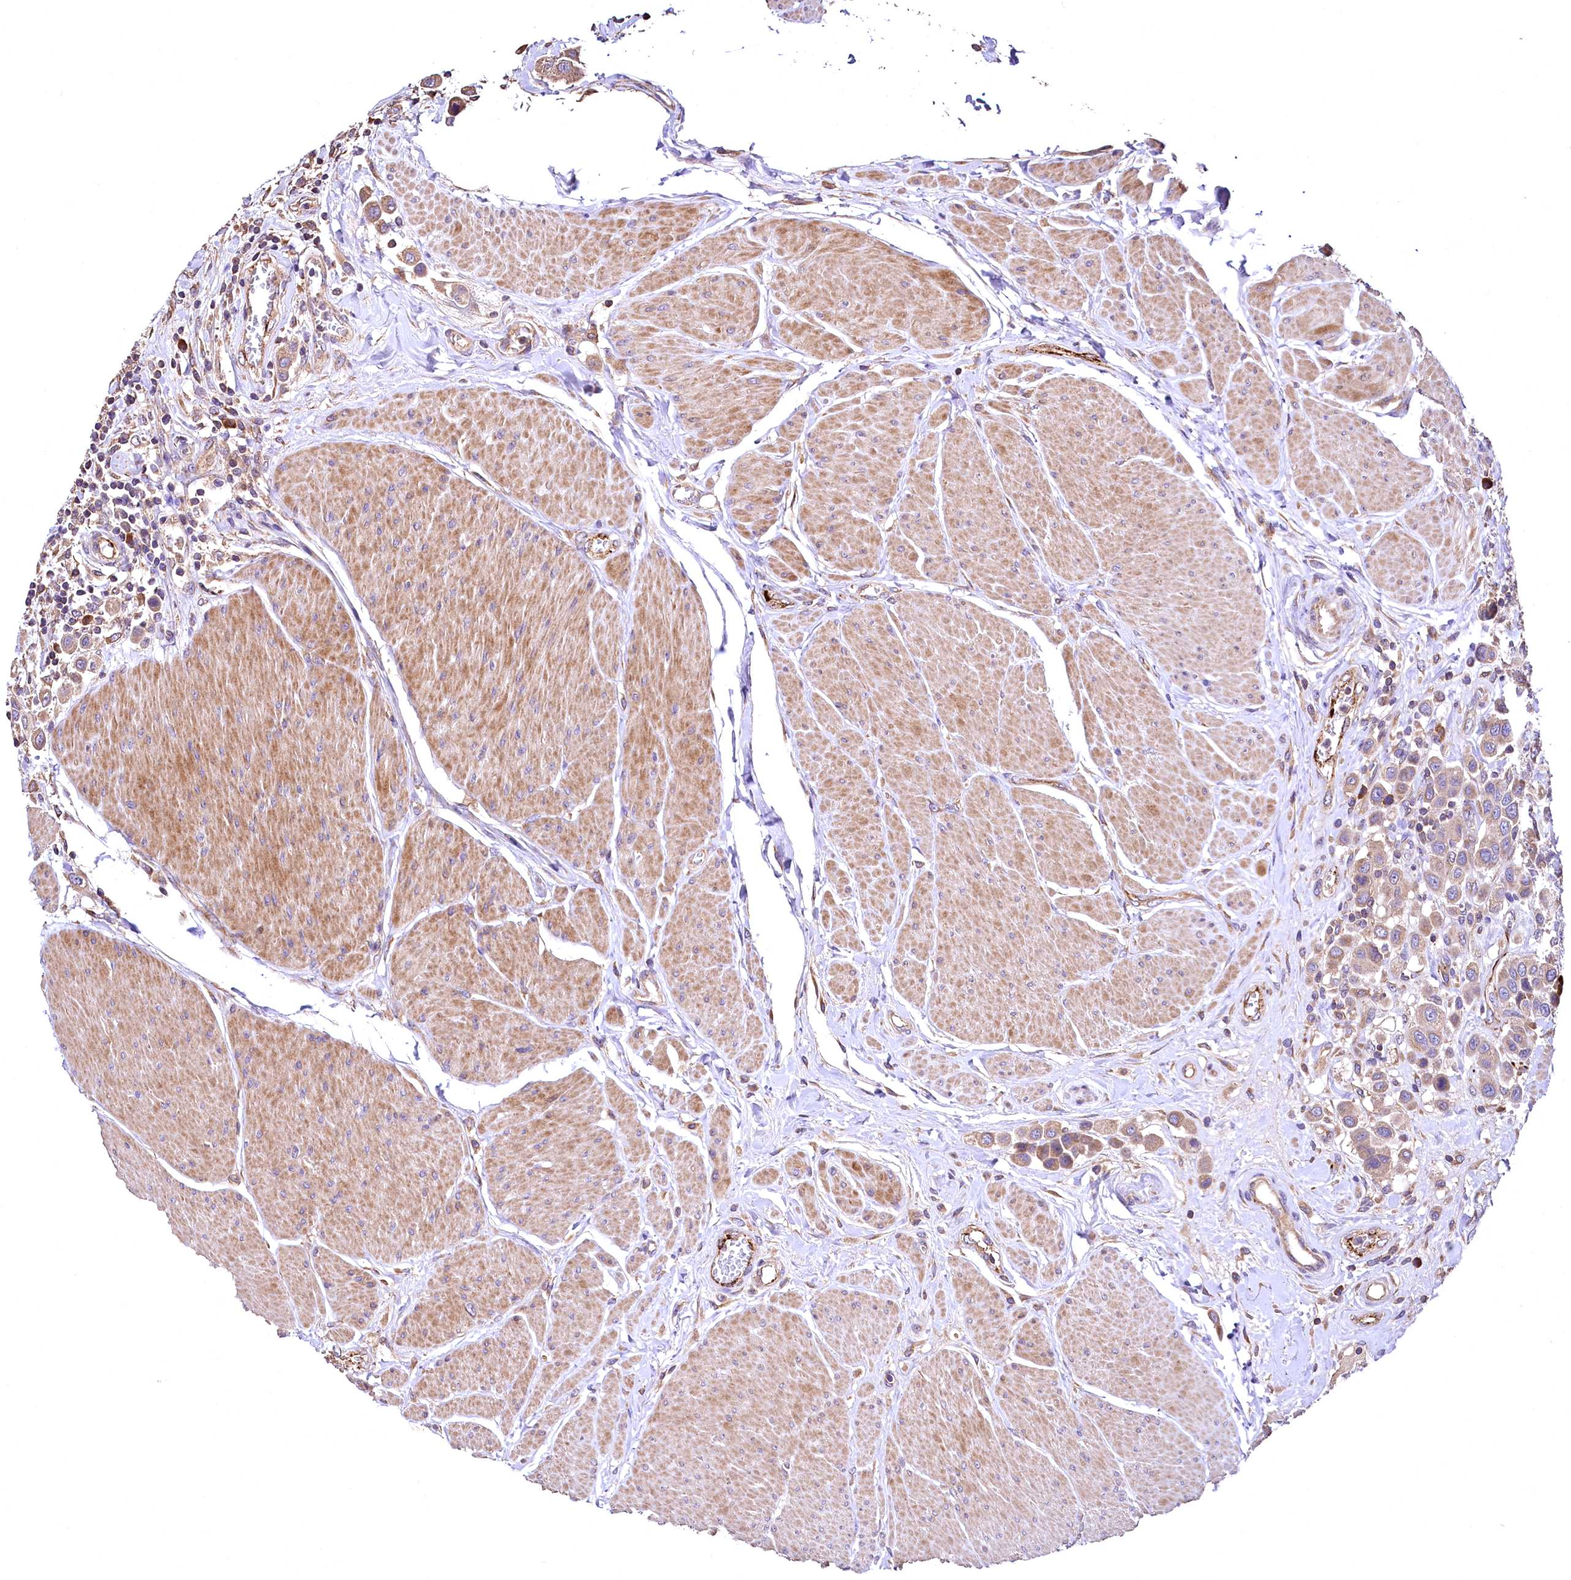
{"staining": {"intensity": "moderate", "quantity": ">75%", "location": "cytoplasmic/membranous"}, "tissue": "urothelial cancer", "cell_type": "Tumor cells", "image_type": "cancer", "snomed": [{"axis": "morphology", "description": "Urothelial carcinoma, High grade"}, {"axis": "topography", "description": "Urinary bladder"}], "caption": "The image exhibits staining of high-grade urothelial carcinoma, revealing moderate cytoplasmic/membranous protein staining (brown color) within tumor cells.", "gene": "RASSF1", "patient": {"sex": "male", "age": 50}}